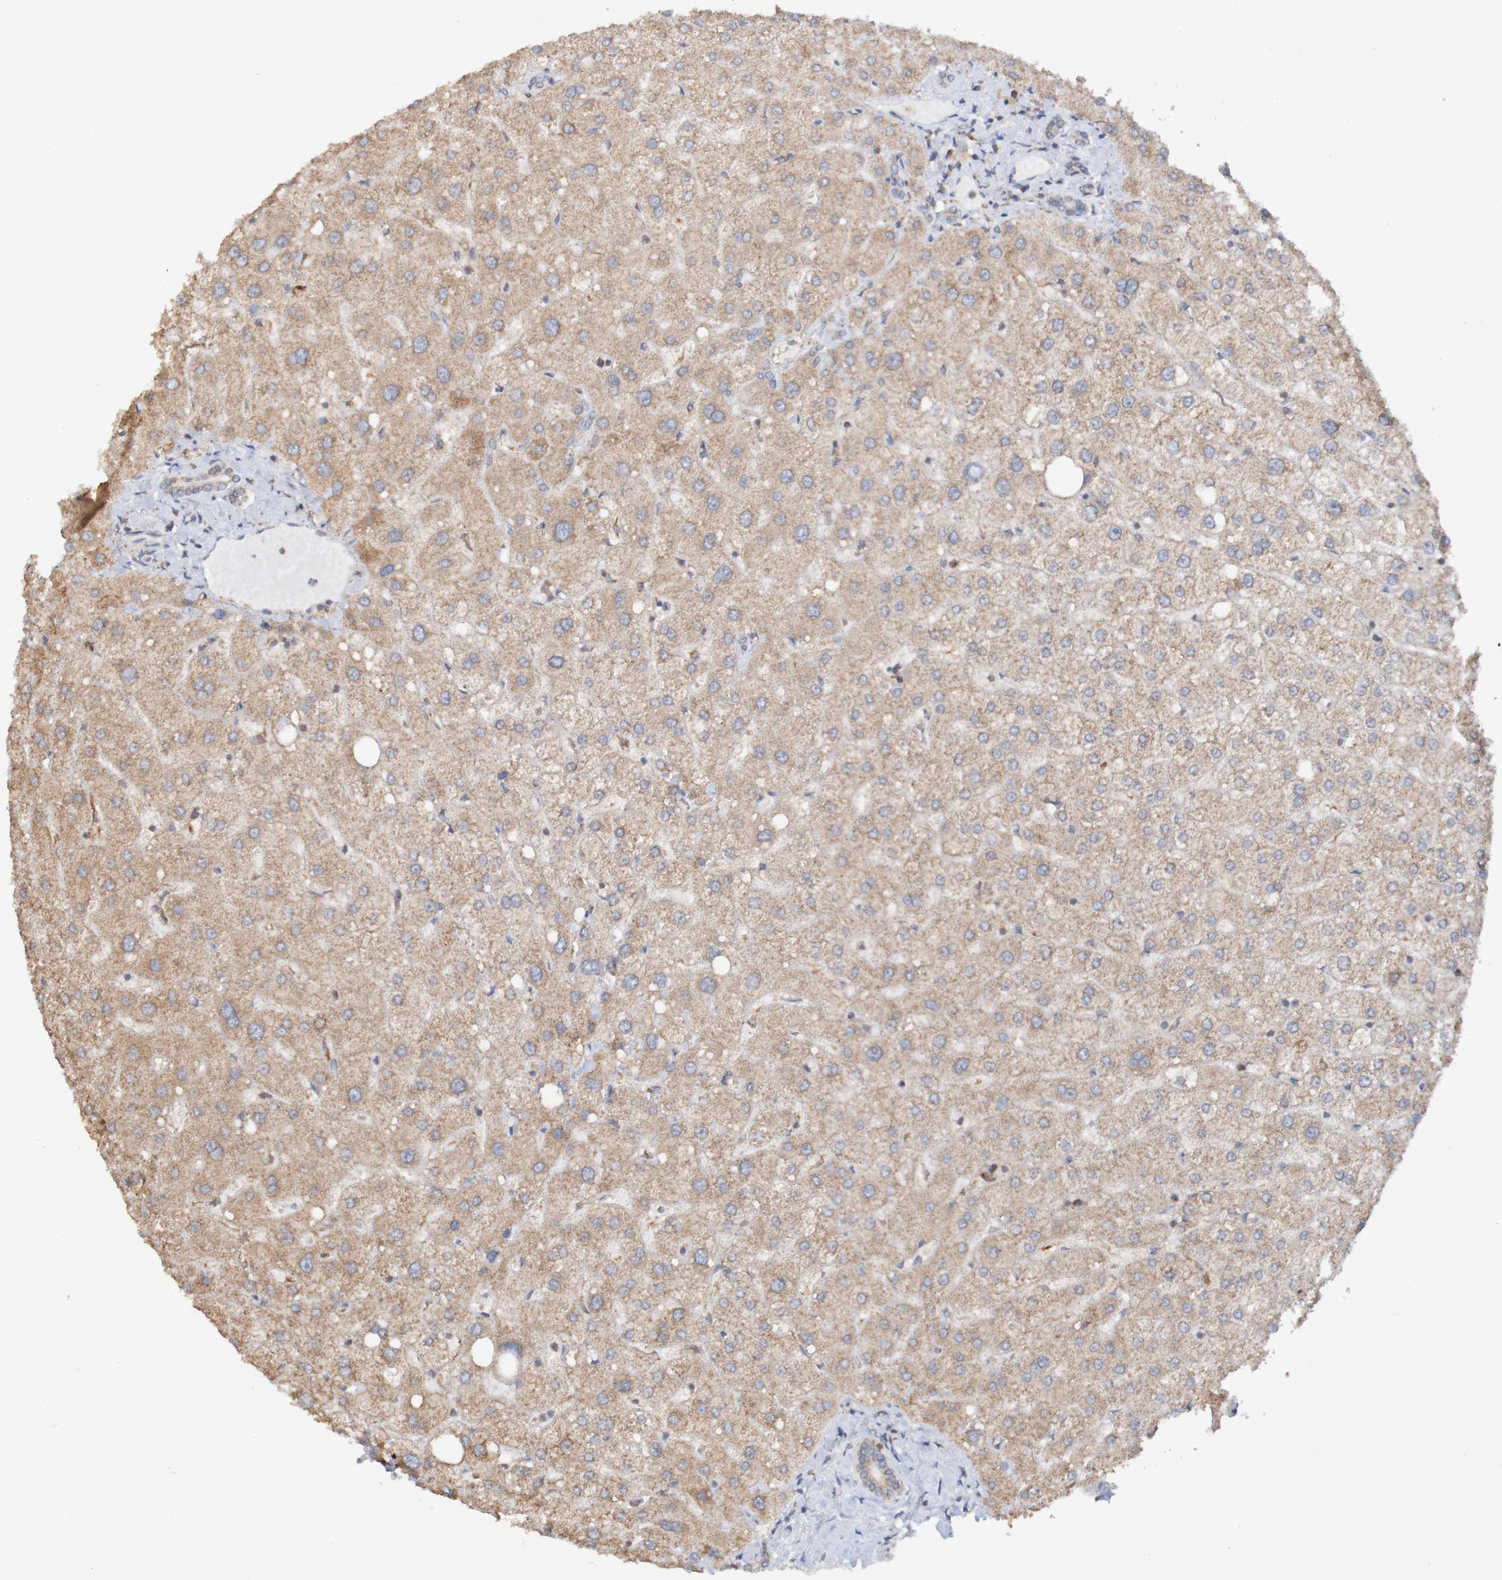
{"staining": {"intensity": "weak", "quantity": ">75%", "location": "cytoplasmic/membranous"}, "tissue": "liver", "cell_type": "Cholangiocytes", "image_type": "normal", "snomed": [{"axis": "morphology", "description": "Normal tissue, NOS"}, {"axis": "topography", "description": "Liver"}], "caption": "Normal liver was stained to show a protein in brown. There is low levels of weak cytoplasmic/membranous staining in approximately >75% of cholangiocytes. The staining is performed using DAB (3,3'-diaminobenzidine) brown chromogen to label protein expression. The nuclei are counter-stained blue using hematoxylin.", "gene": "PDIA3", "patient": {"sex": "male", "age": 73}}